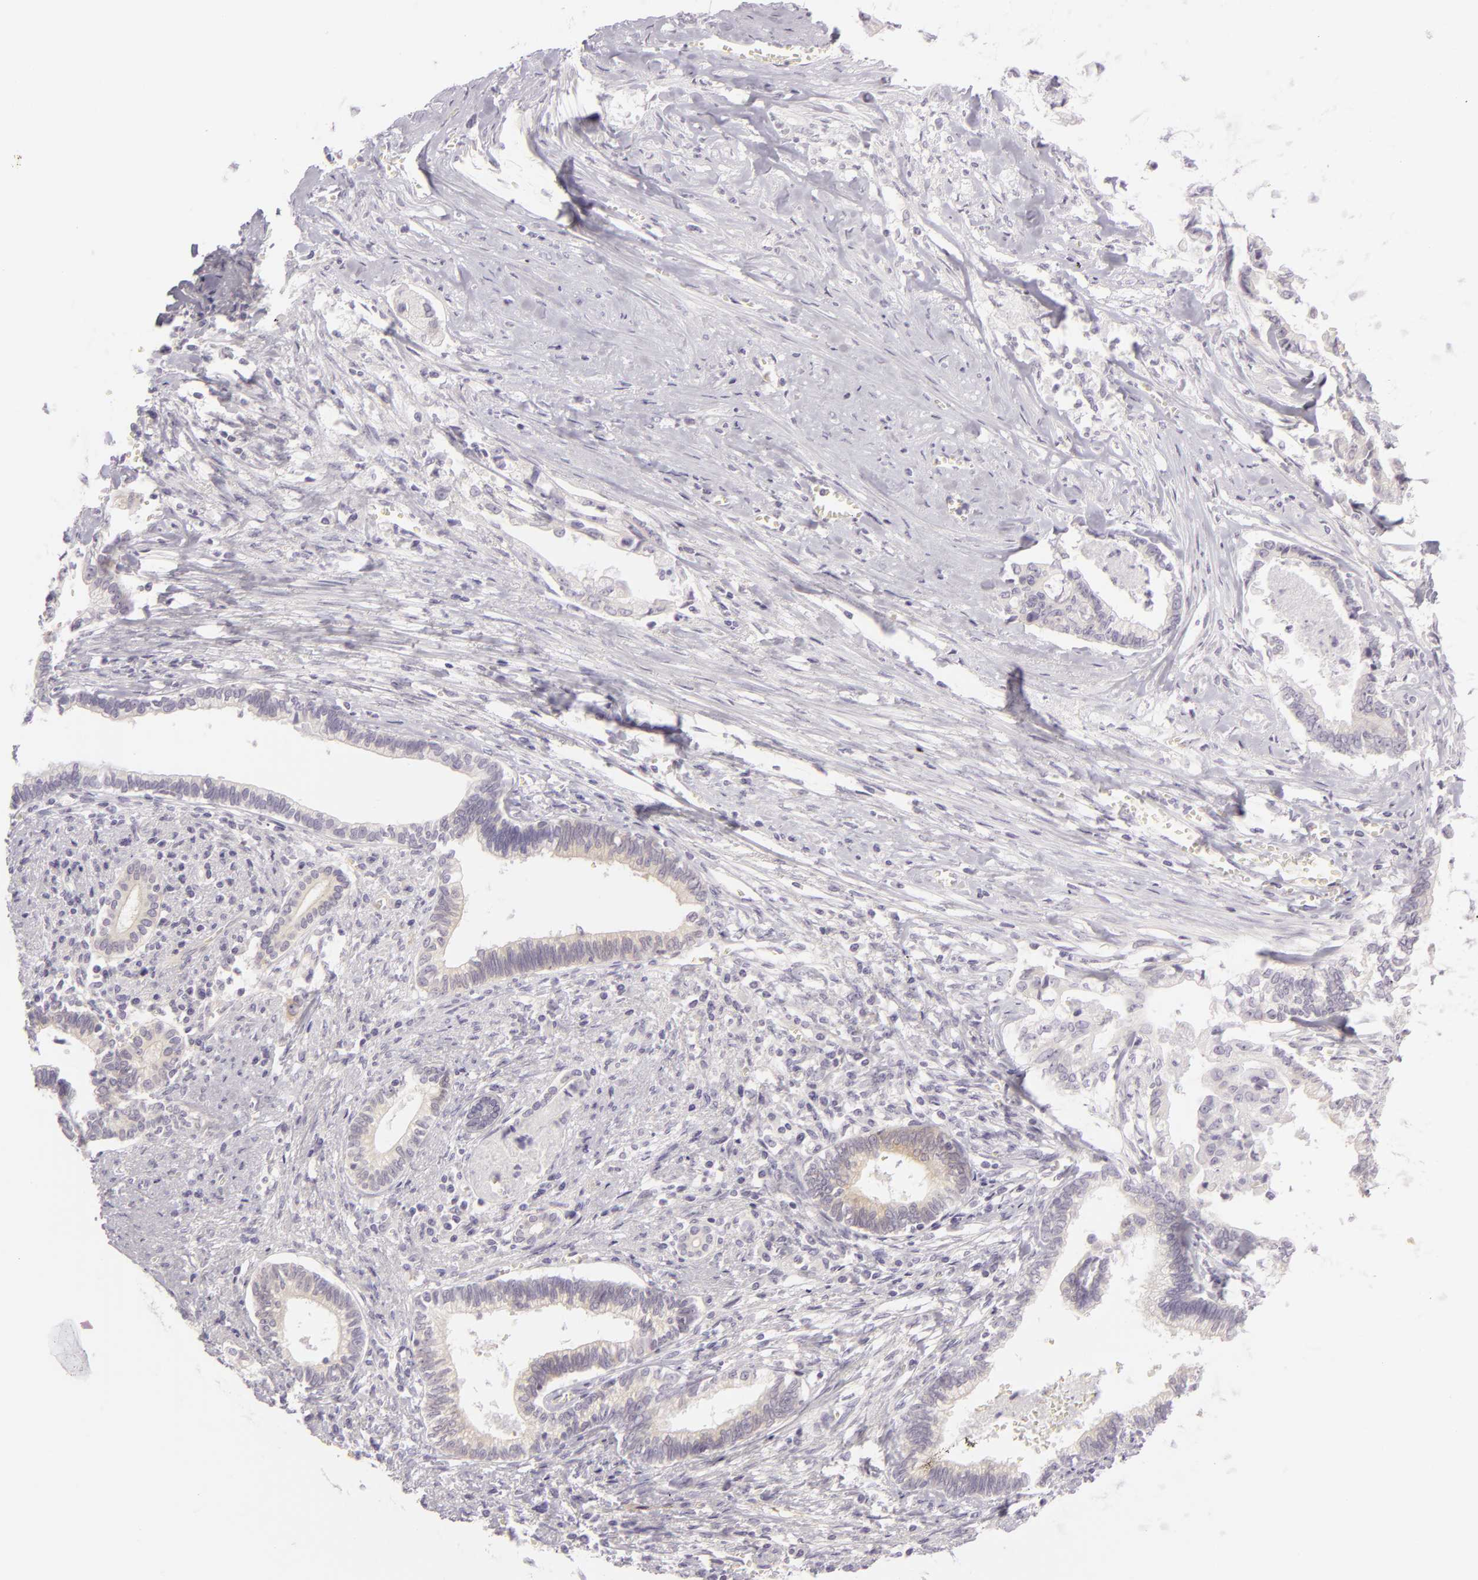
{"staining": {"intensity": "negative", "quantity": "none", "location": "none"}, "tissue": "liver cancer", "cell_type": "Tumor cells", "image_type": "cancer", "snomed": [{"axis": "morphology", "description": "Cholangiocarcinoma"}, {"axis": "topography", "description": "Liver"}], "caption": "Tumor cells show no significant protein positivity in cholangiocarcinoma (liver).", "gene": "ZC3H7B", "patient": {"sex": "male", "age": 57}}